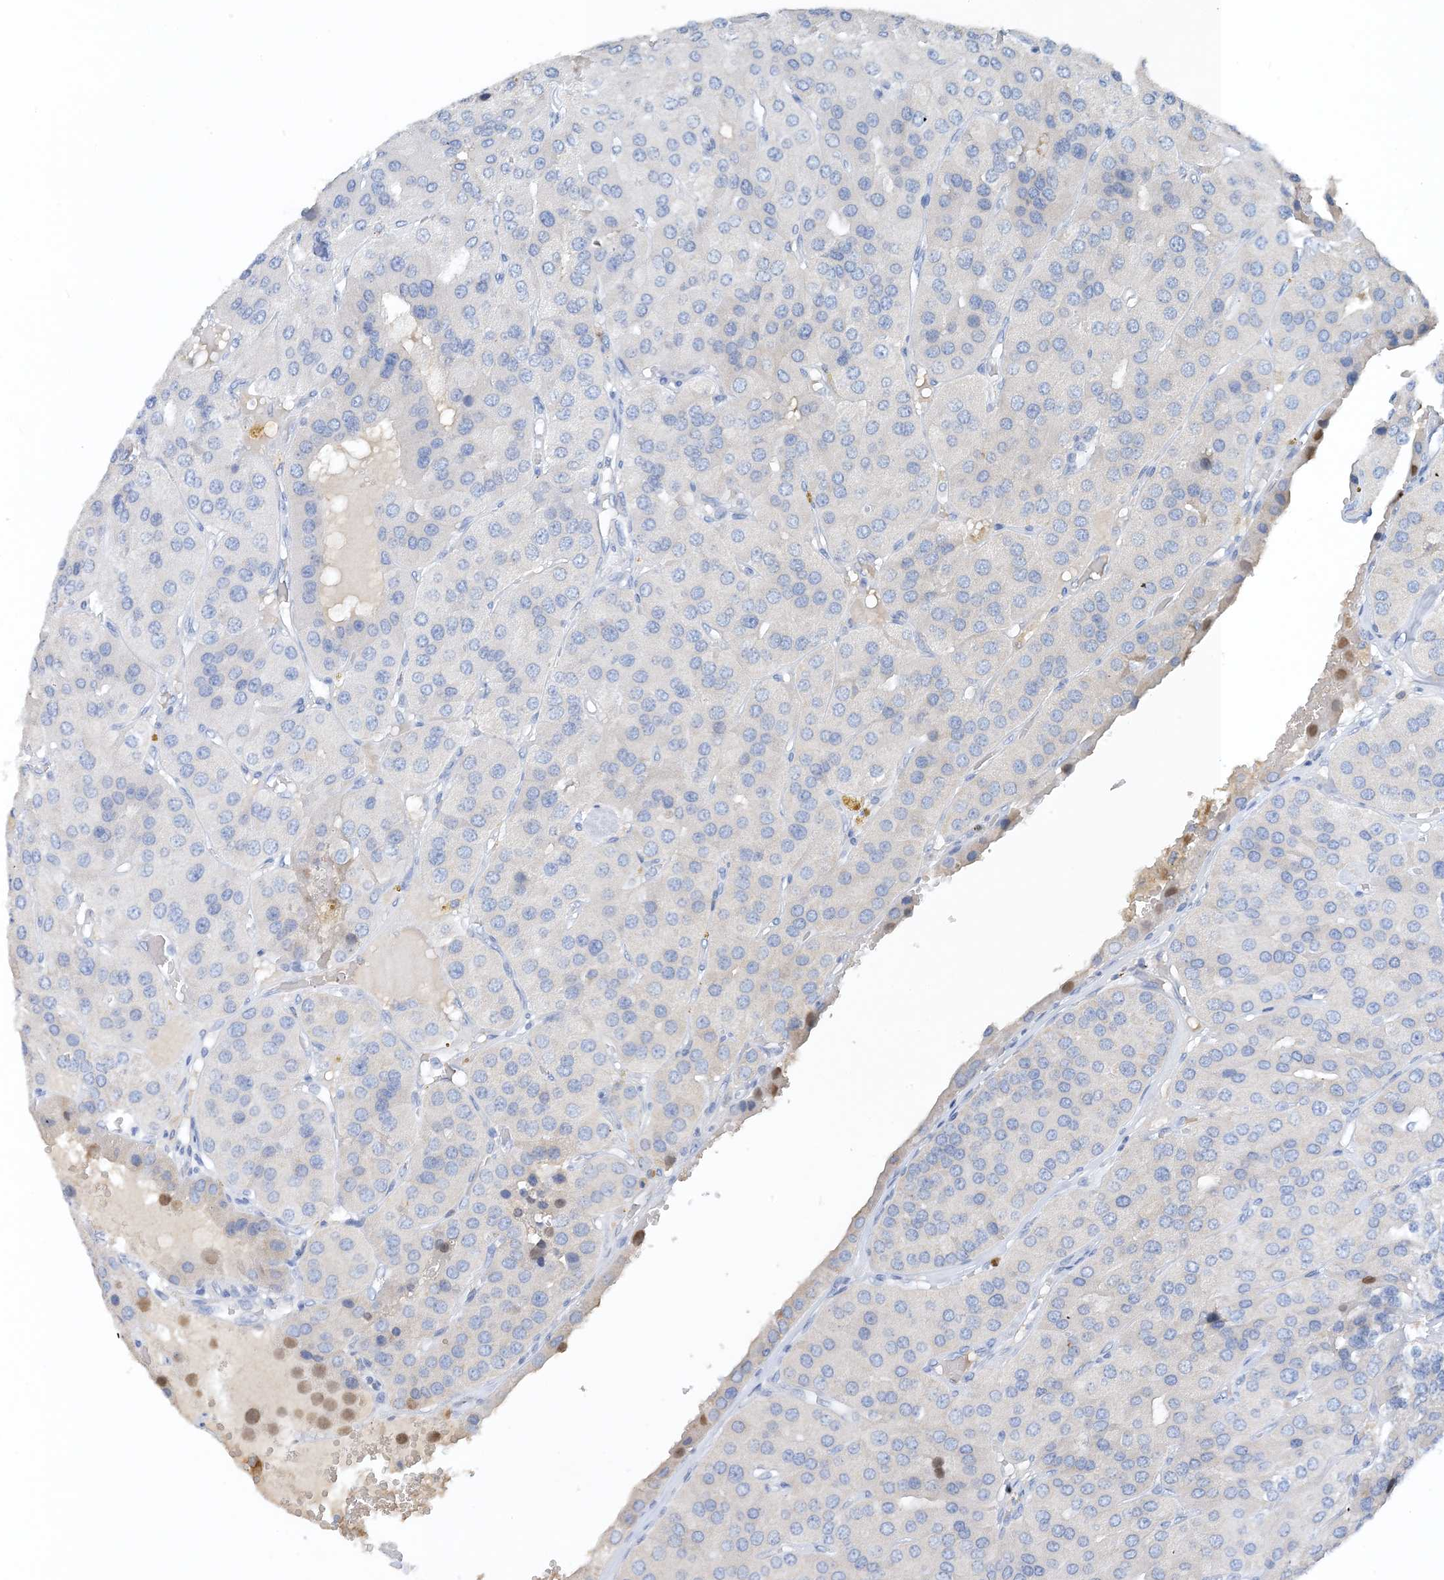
{"staining": {"intensity": "weak", "quantity": "<25%", "location": "nuclear"}, "tissue": "parathyroid gland", "cell_type": "Glandular cells", "image_type": "normal", "snomed": [{"axis": "morphology", "description": "Normal tissue, NOS"}, {"axis": "morphology", "description": "Adenoma, NOS"}, {"axis": "topography", "description": "Parathyroid gland"}], "caption": "A micrograph of human parathyroid gland is negative for staining in glandular cells. The staining was performed using DAB (3,3'-diaminobenzidine) to visualize the protein expression in brown, while the nuclei were stained in blue with hematoxylin (Magnification: 20x).", "gene": "CTRL", "patient": {"sex": "female", "age": 86}}